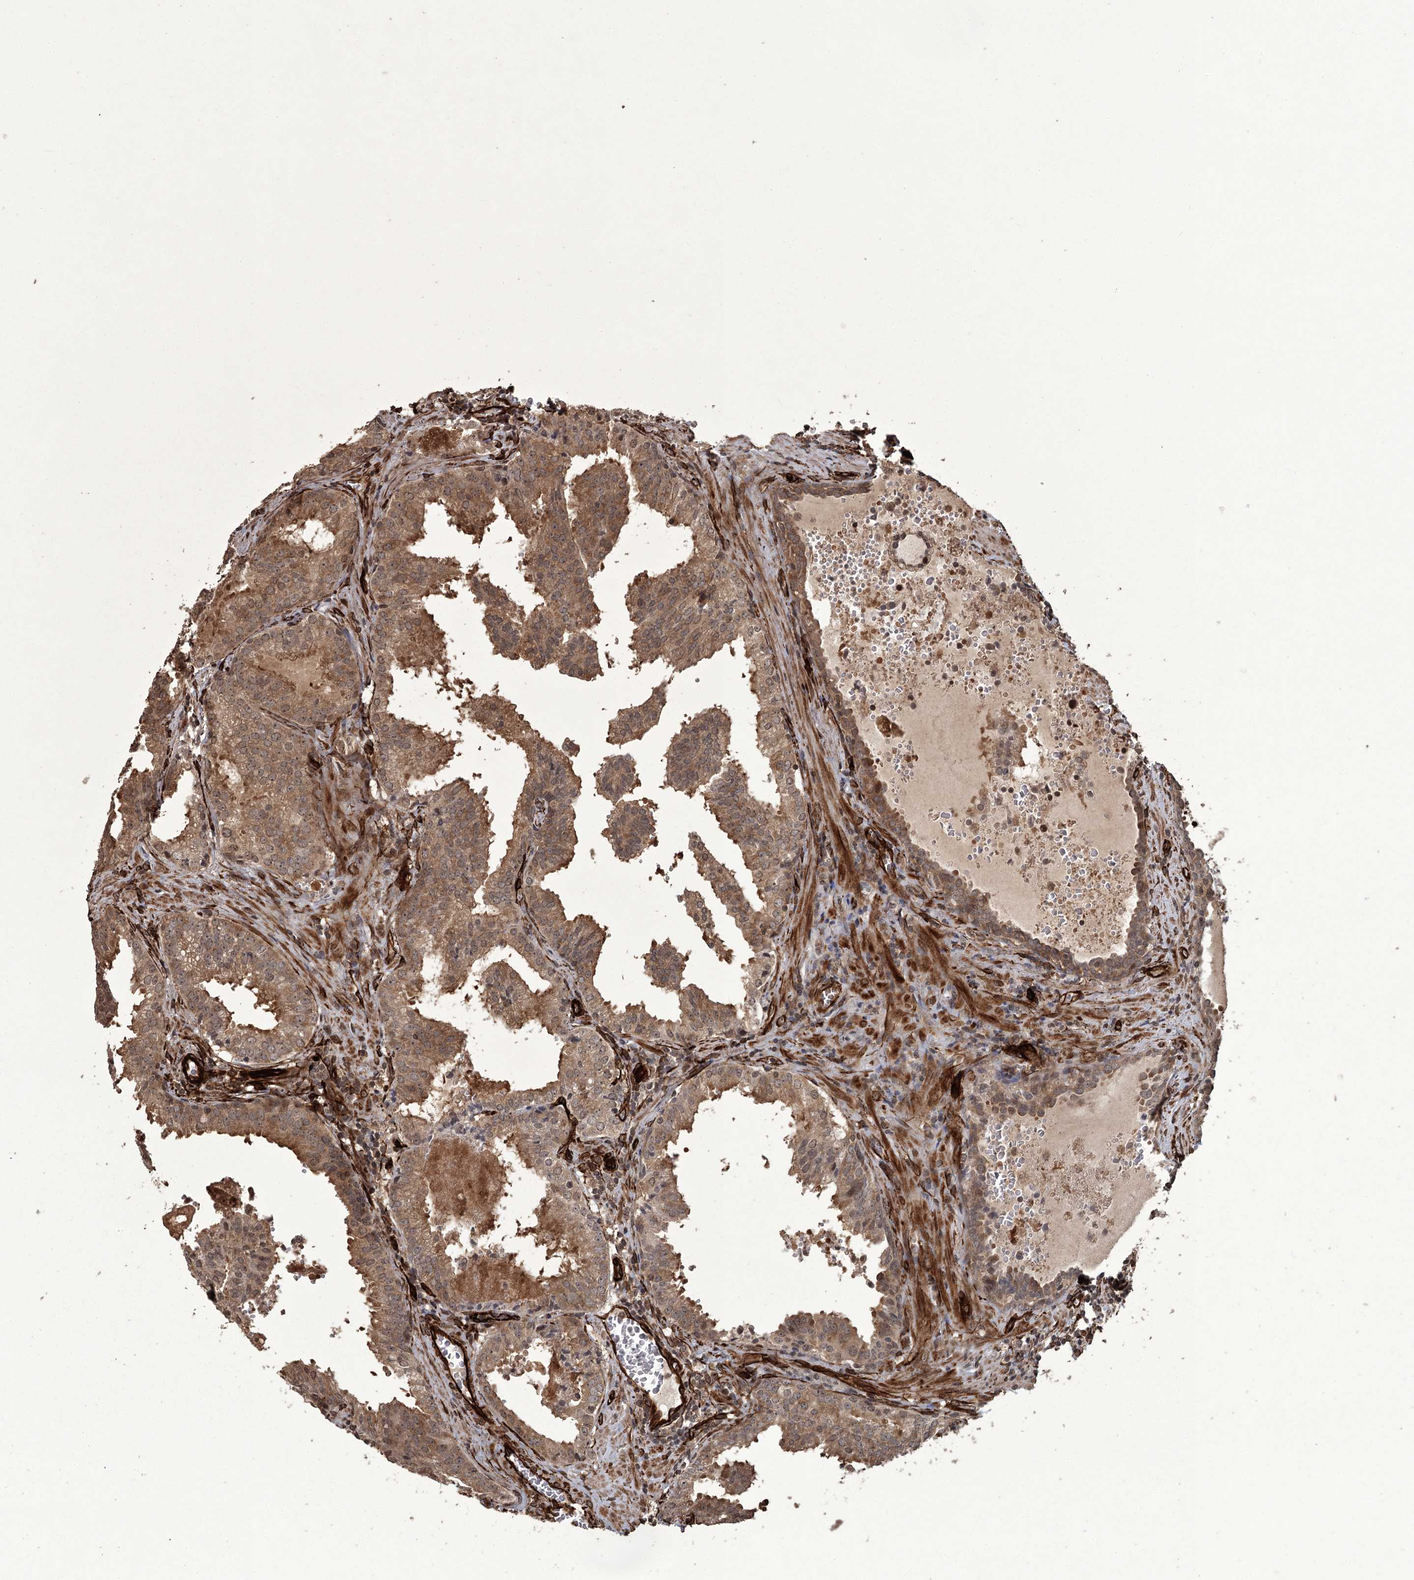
{"staining": {"intensity": "moderate", "quantity": ">75%", "location": "cytoplasmic/membranous"}, "tissue": "prostate cancer", "cell_type": "Tumor cells", "image_type": "cancer", "snomed": [{"axis": "morphology", "description": "Adenocarcinoma, High grade"}, {"axis": "topography", "description": "Prostate"}], "caption": "A high-resolution photomicrograph shows IHC staining of prostate cancer, which reveals moderate cytoplasmic/membranous expression in approximately >75% of tumor cells.", "gene": "RPAP3", "patient": {"sex": "male", "age": 68}}